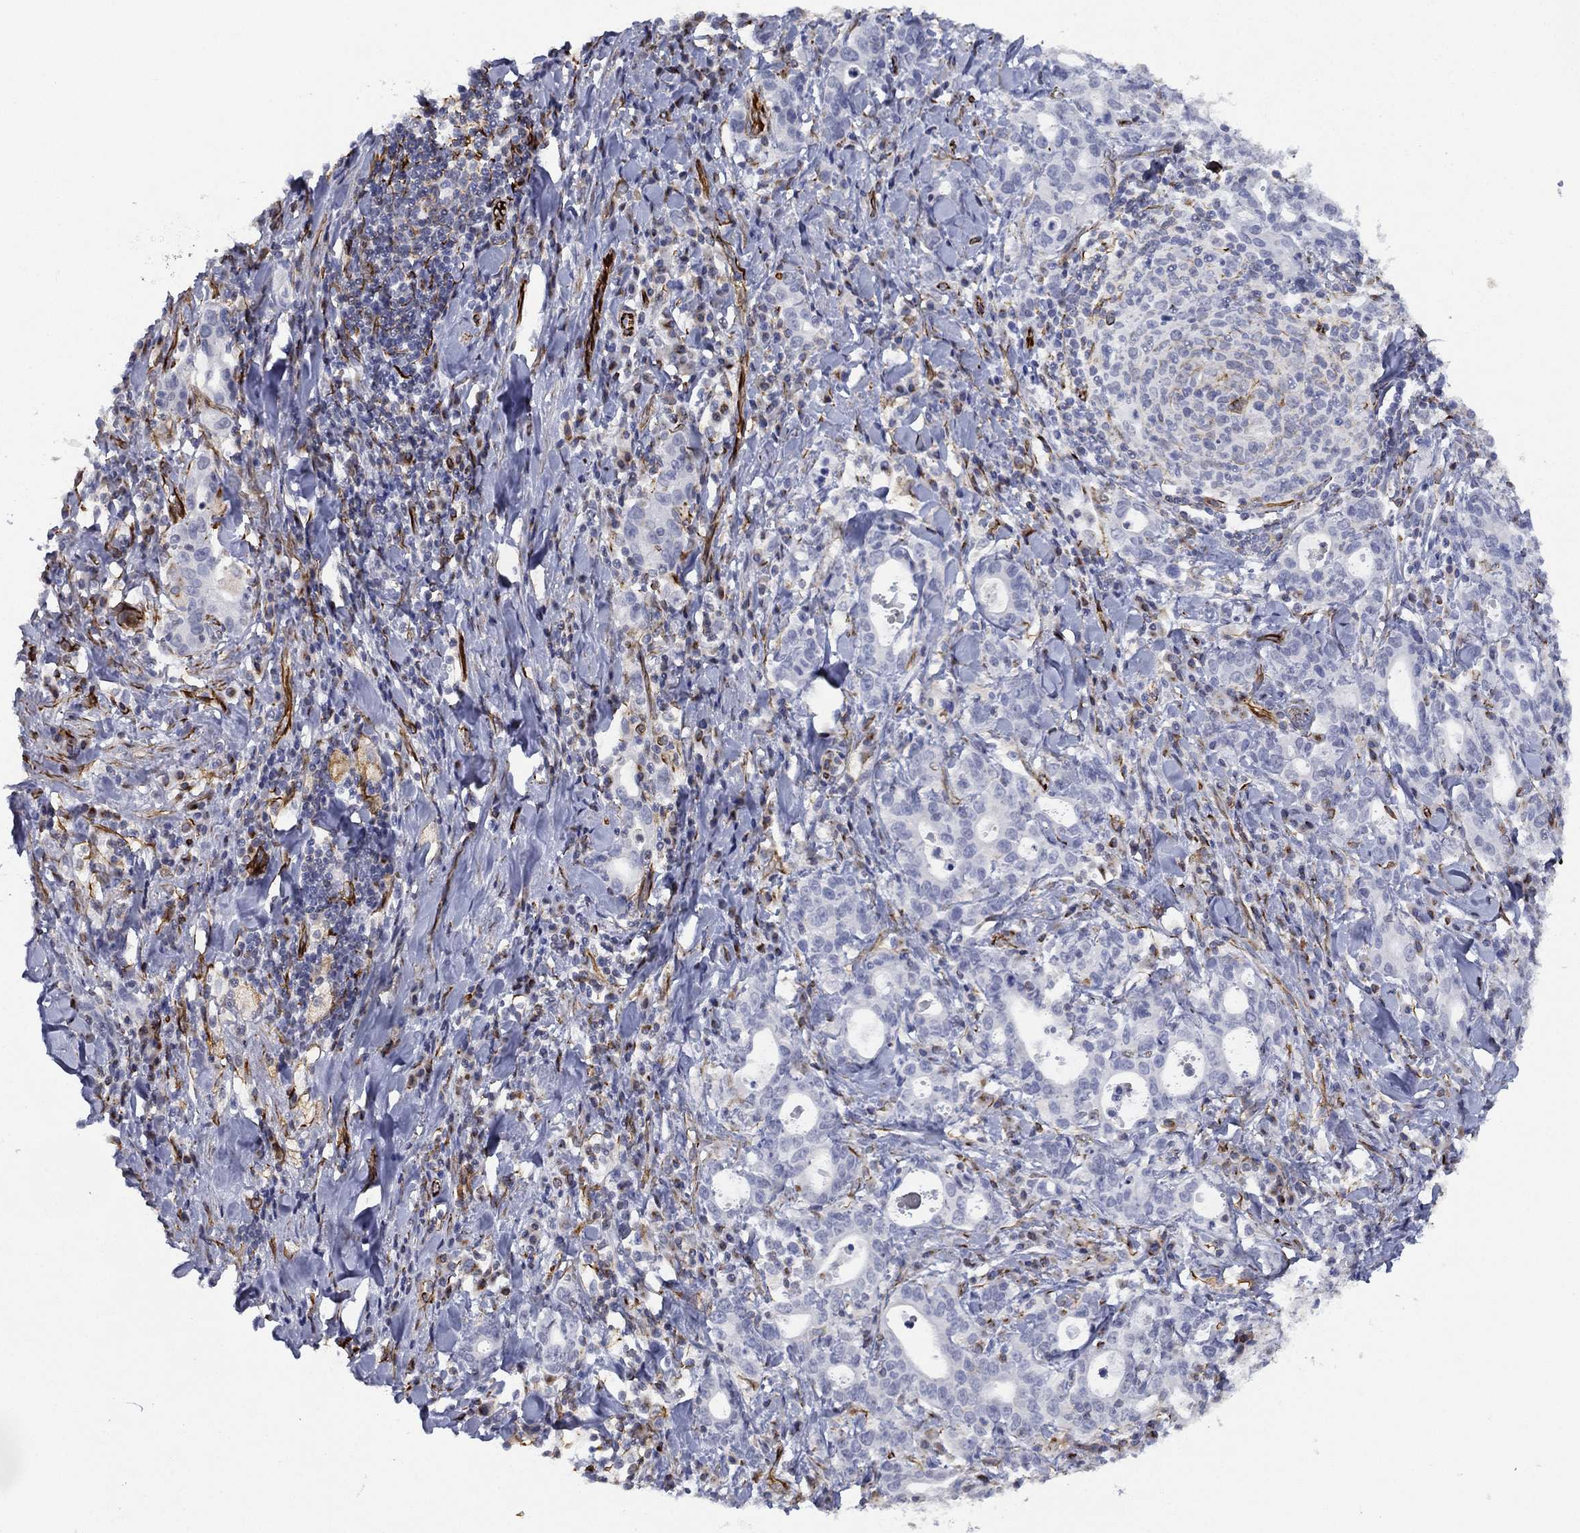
{"staining": {"intensity": "negative", "quantity": "none", "location": "none"}, "tissue": "stomach cancer", "cell_type": "Tumor cells", "image_type": "cancer", "snomed": [{"axis": "morphology", "description": "Adenocarcinoma, NOS"}, {"axis": "topography", "description": "Stomach"}], "caption": "Tumor cells are negative for protein expression in human stomach cancer (adenocarcinoma).", "gene": "MAS1", "patient": {"sex": "male", "age": 79}}